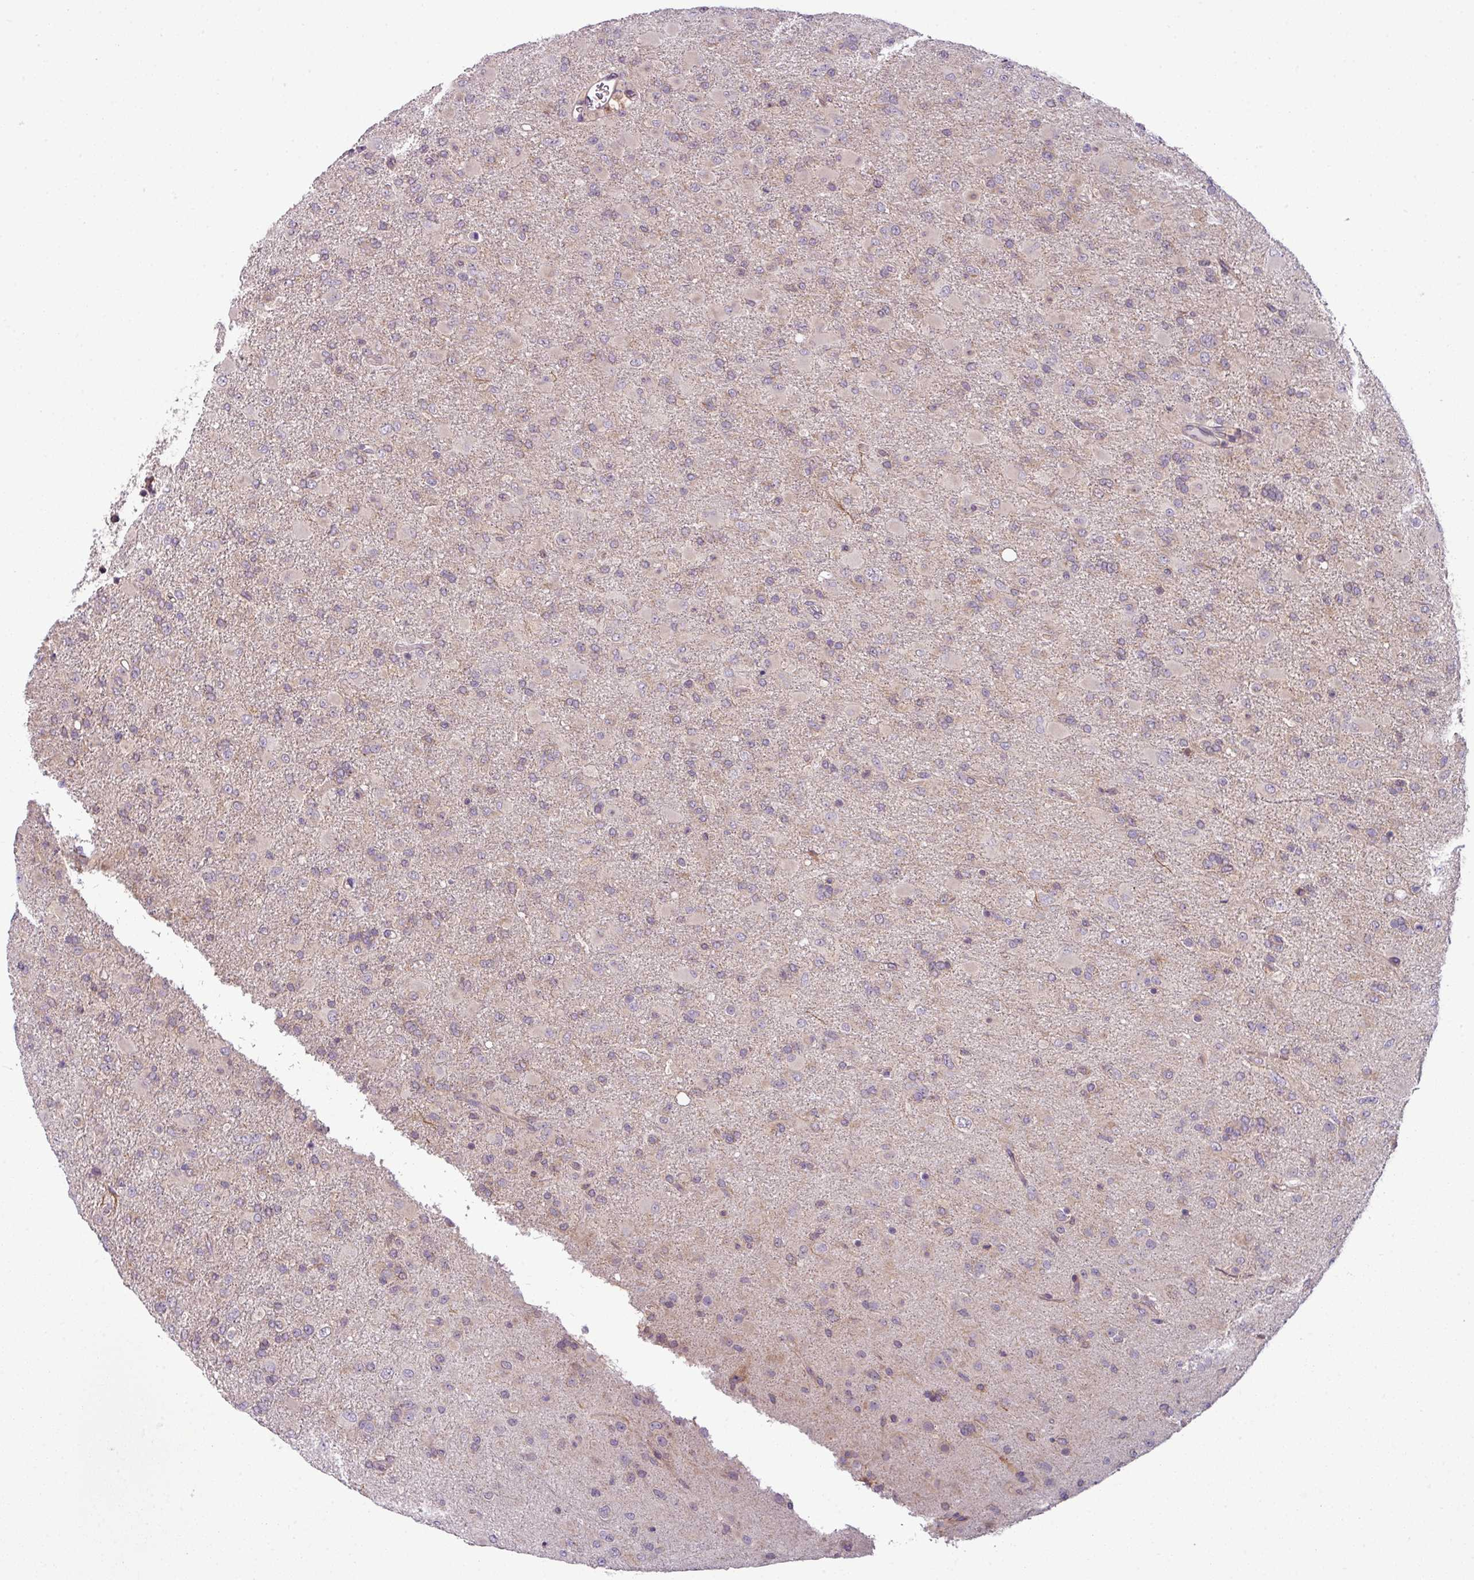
{"staining": {"intensity": "negative", "quantity": "none", "location": "none"}, "tissue": "glioma", "cell_type": "Tumor cells", "image_type": "cancer", "snomed": [{"axis": "morphology", "description": "Glioma, malignant, Low grade"}, {"axis": "topography", "description": "Brain"}], "caption": "An immunohistochemistry image of glioma is shown. There is no staining in tumor cells of glioma.", "gene": "DERPC", "patient": {"sex": "male", "age": 65}}